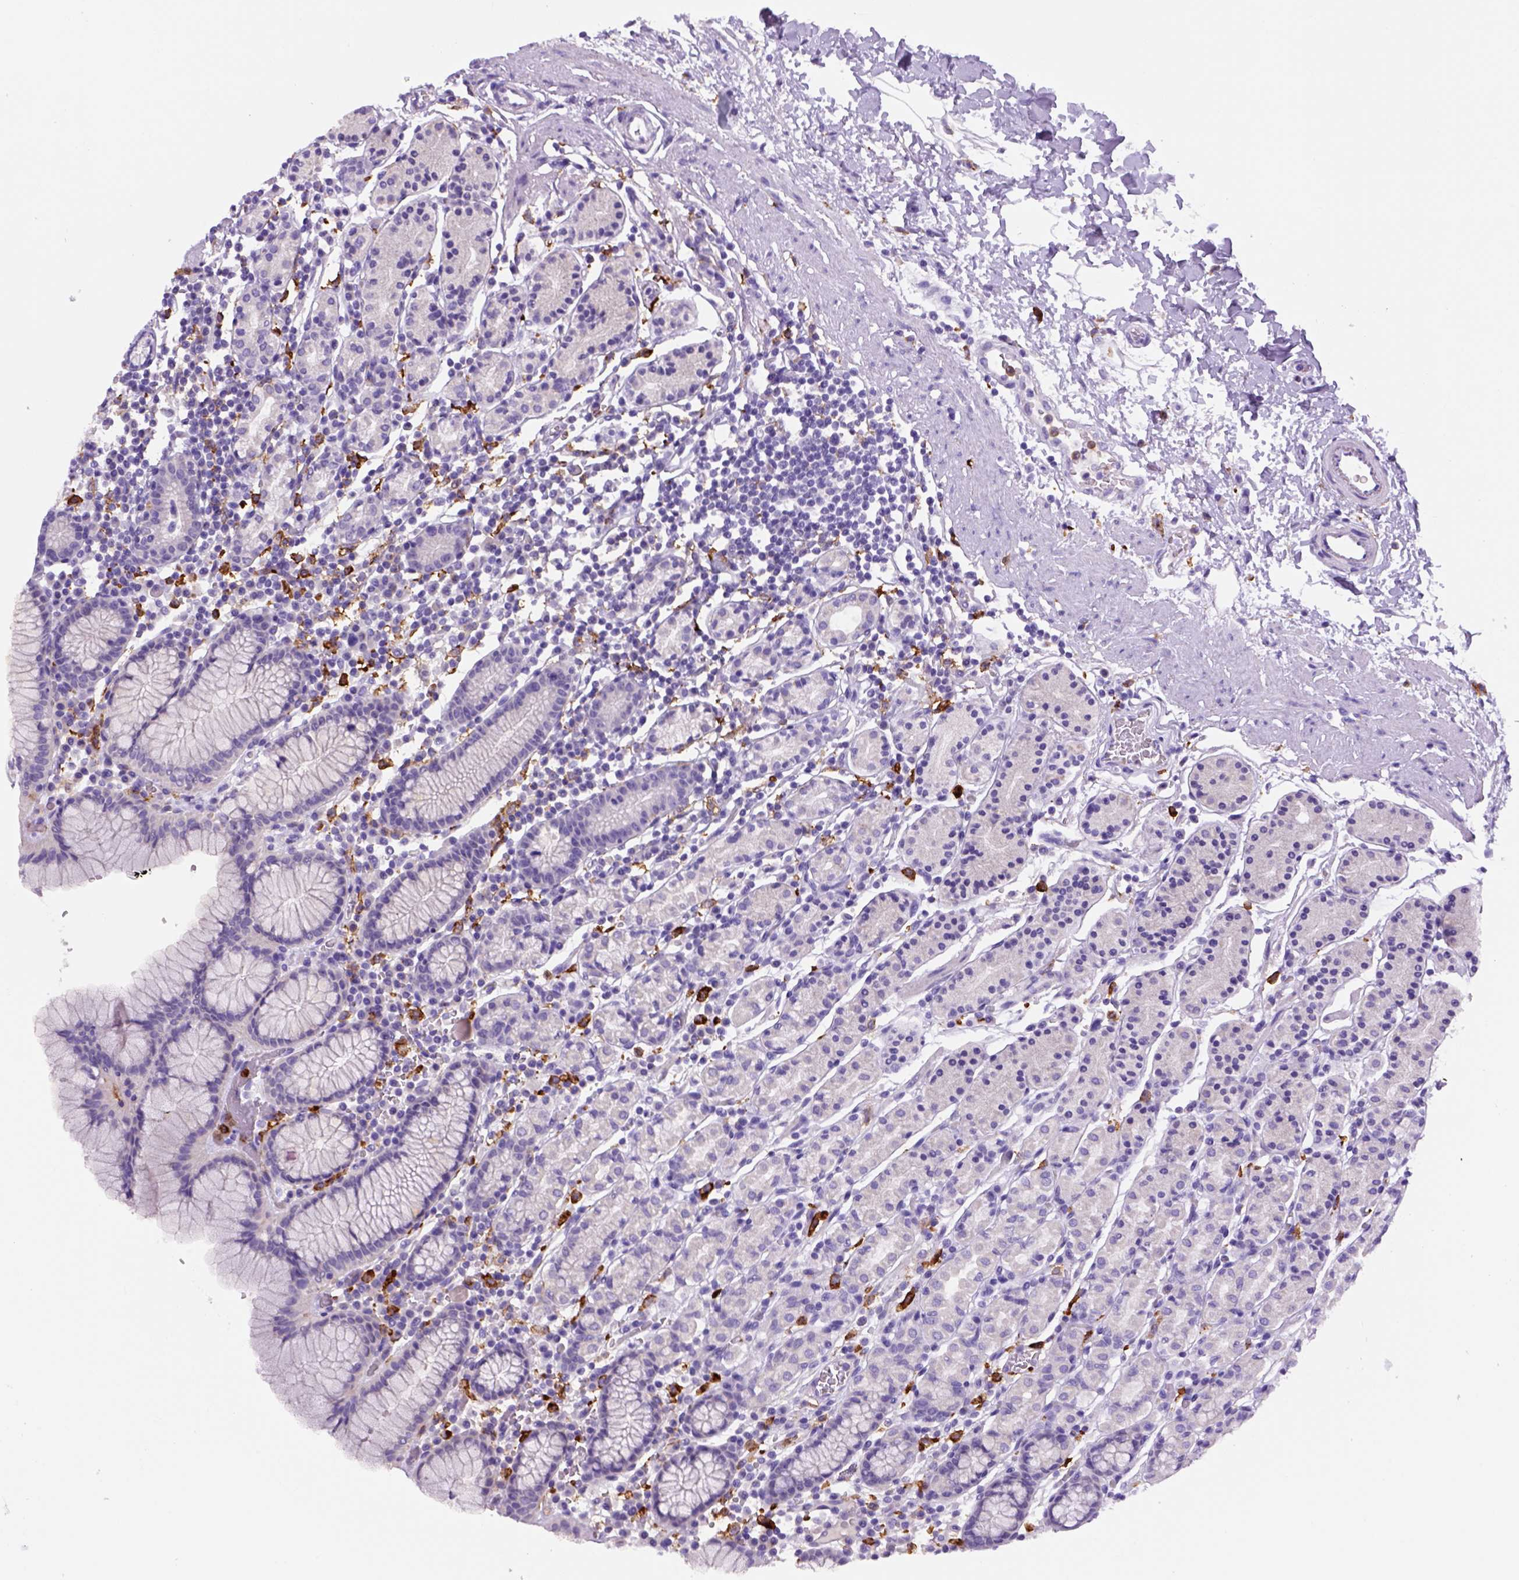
{"staining": {"intensity": "negative", "quantity": "none", "location": "none"}, "tissue": "stomach", "cell_type": "Glandular cells", "image_type": "normal", "snomed": [{"axis": "morphology", "description": "Normal tissue, NOS"}, {"axis": "topography", "description": "Stomach, upper"}, {"axis": "topography", "description": "Stomach"}], "caption": "An IHC histopathology image of normal stomach is shown. There is no staining in glandular cells of stomach.", "gene": "CD14", "patient": {"sex": "male", "age": 62}}